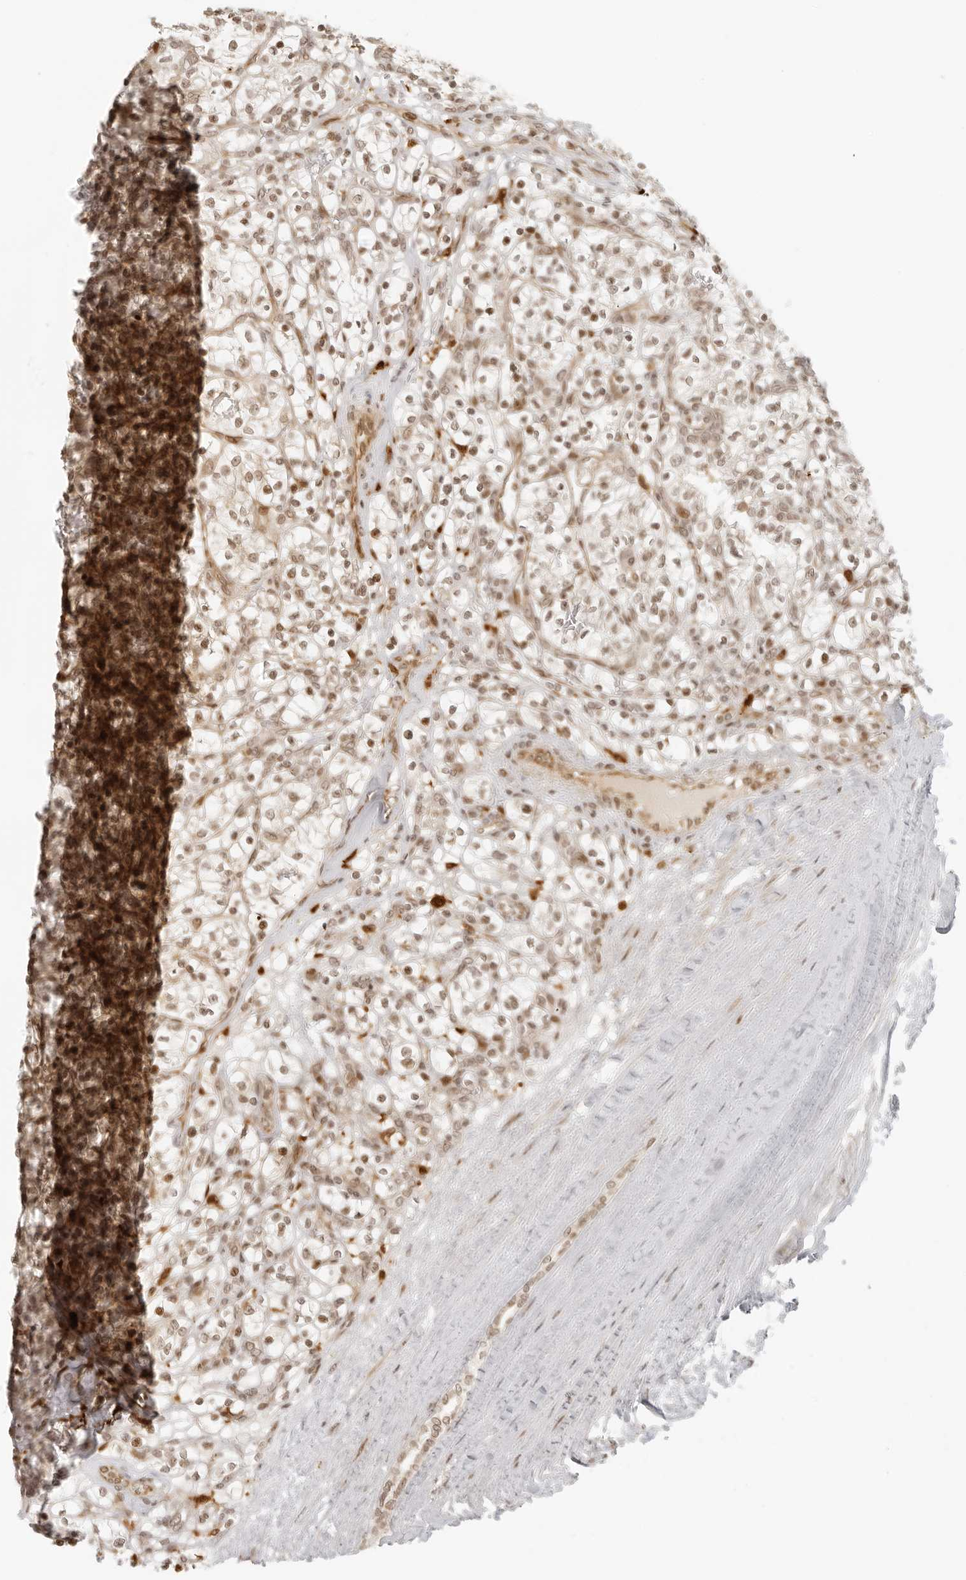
{"staining": {"intensity": "moderate", "quantity": ">75%", "location": "nuclear"}, "tissue": "renal cancer", "cell_type": "Tumor cells", "image_type": "cancer", "snomed": [{"axis": "morphology", "description": "Adenocarcinoma, NOS"}, {"axis": "topography", "description": "Kidney"}], "caption": "There is medium levels of moderate nuclear staining in tumor cells of renal cancer, as demonstrated by immunohistochemical staining (brown color).", "gene": "ZNF407", "patient": {"sex": "female", "age": 57}}